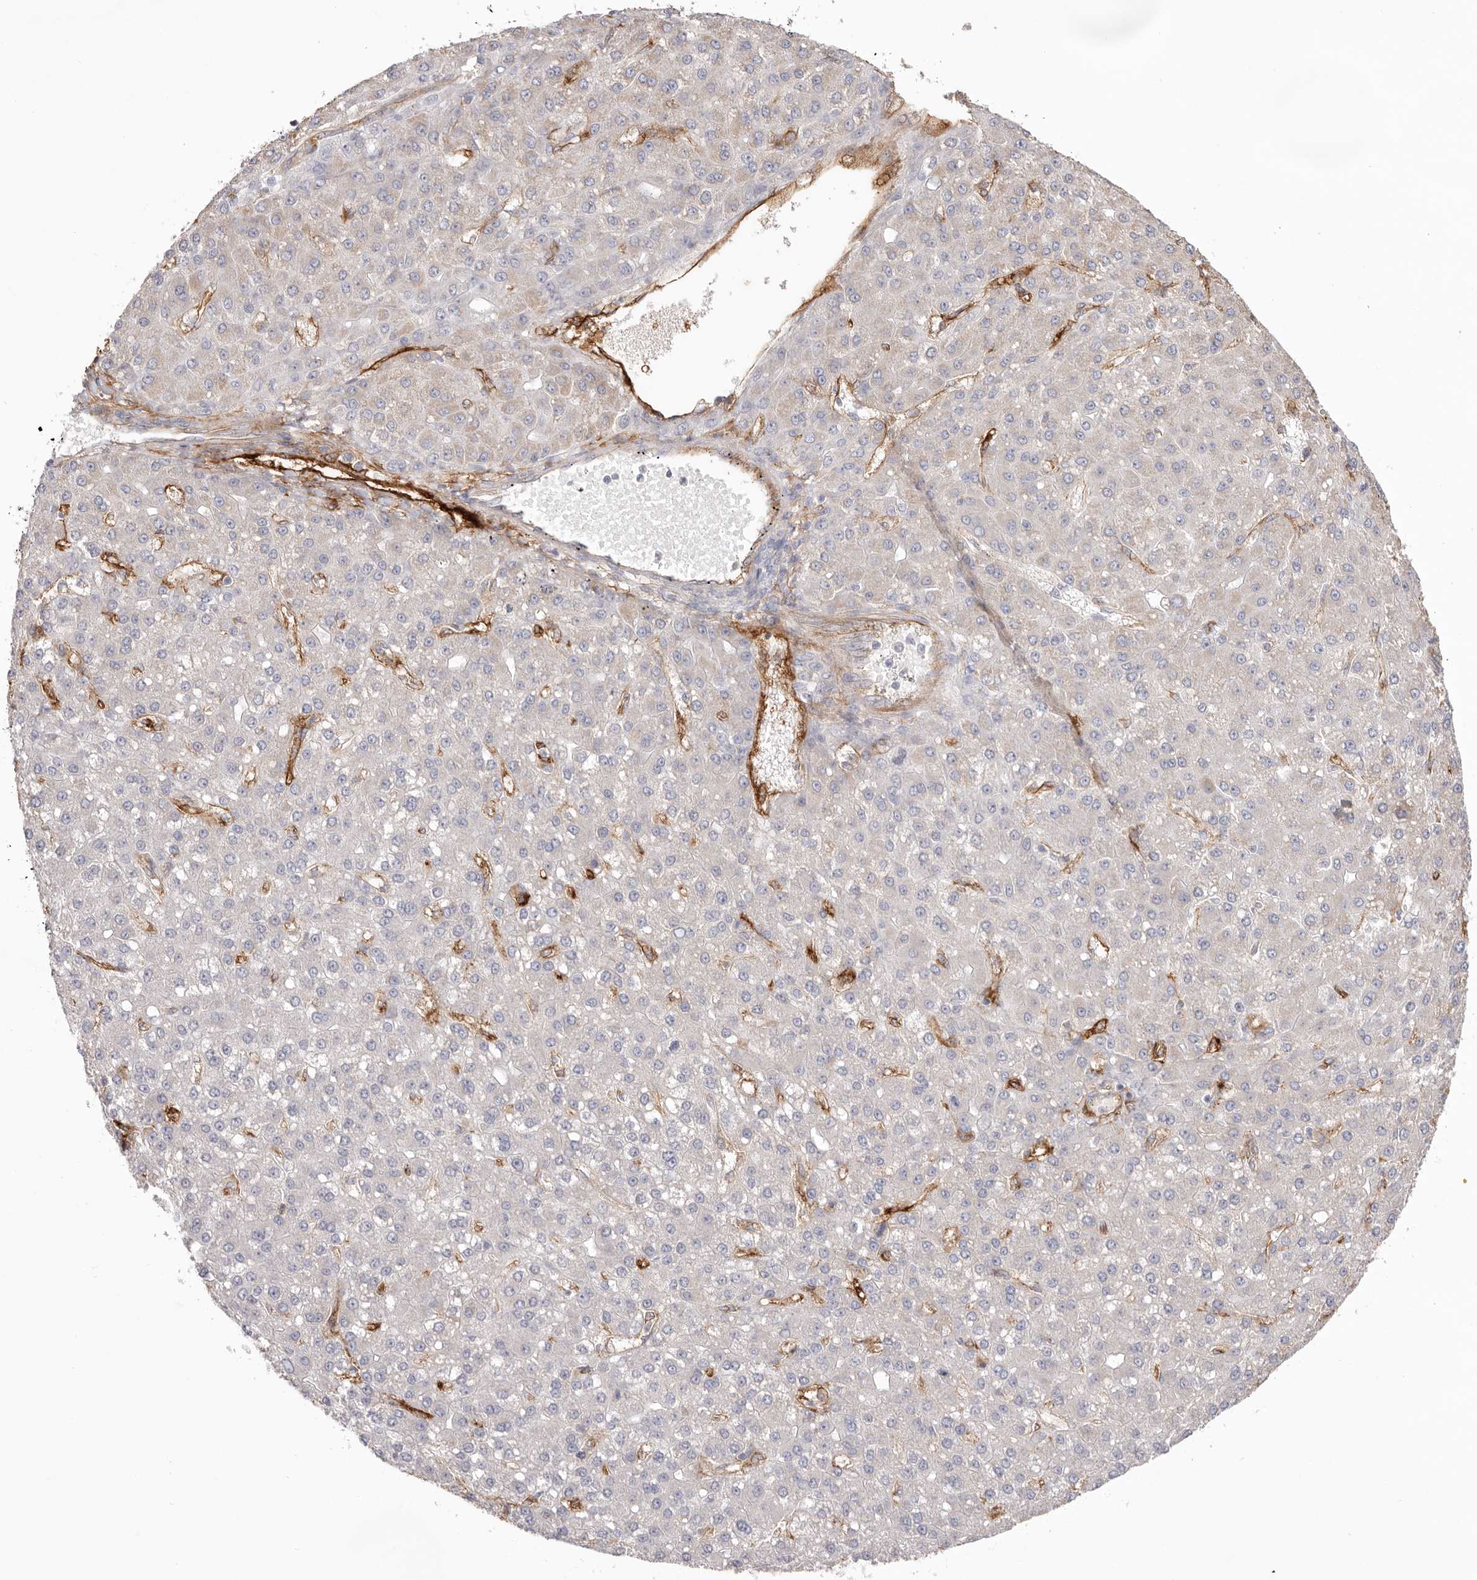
{"staining": {"intensity": "negative", "quantity": "none", "location": "none"}, "tissue": "liver cancer", "cell_type": "Tumor cells", "image_type": "cancer", "snomed": [{"axis": "morphology", "description": "Carcinoma, Hepatocellular, NOS"}, {"axis": "topography", "description": "Liver"}], "caption": "DAB immunohistochemical staining of liver cancer exhibits no significant positivity in tumor cells.", "gene": "LRRC66", "patient": {"sex": "male", "age": 67}}